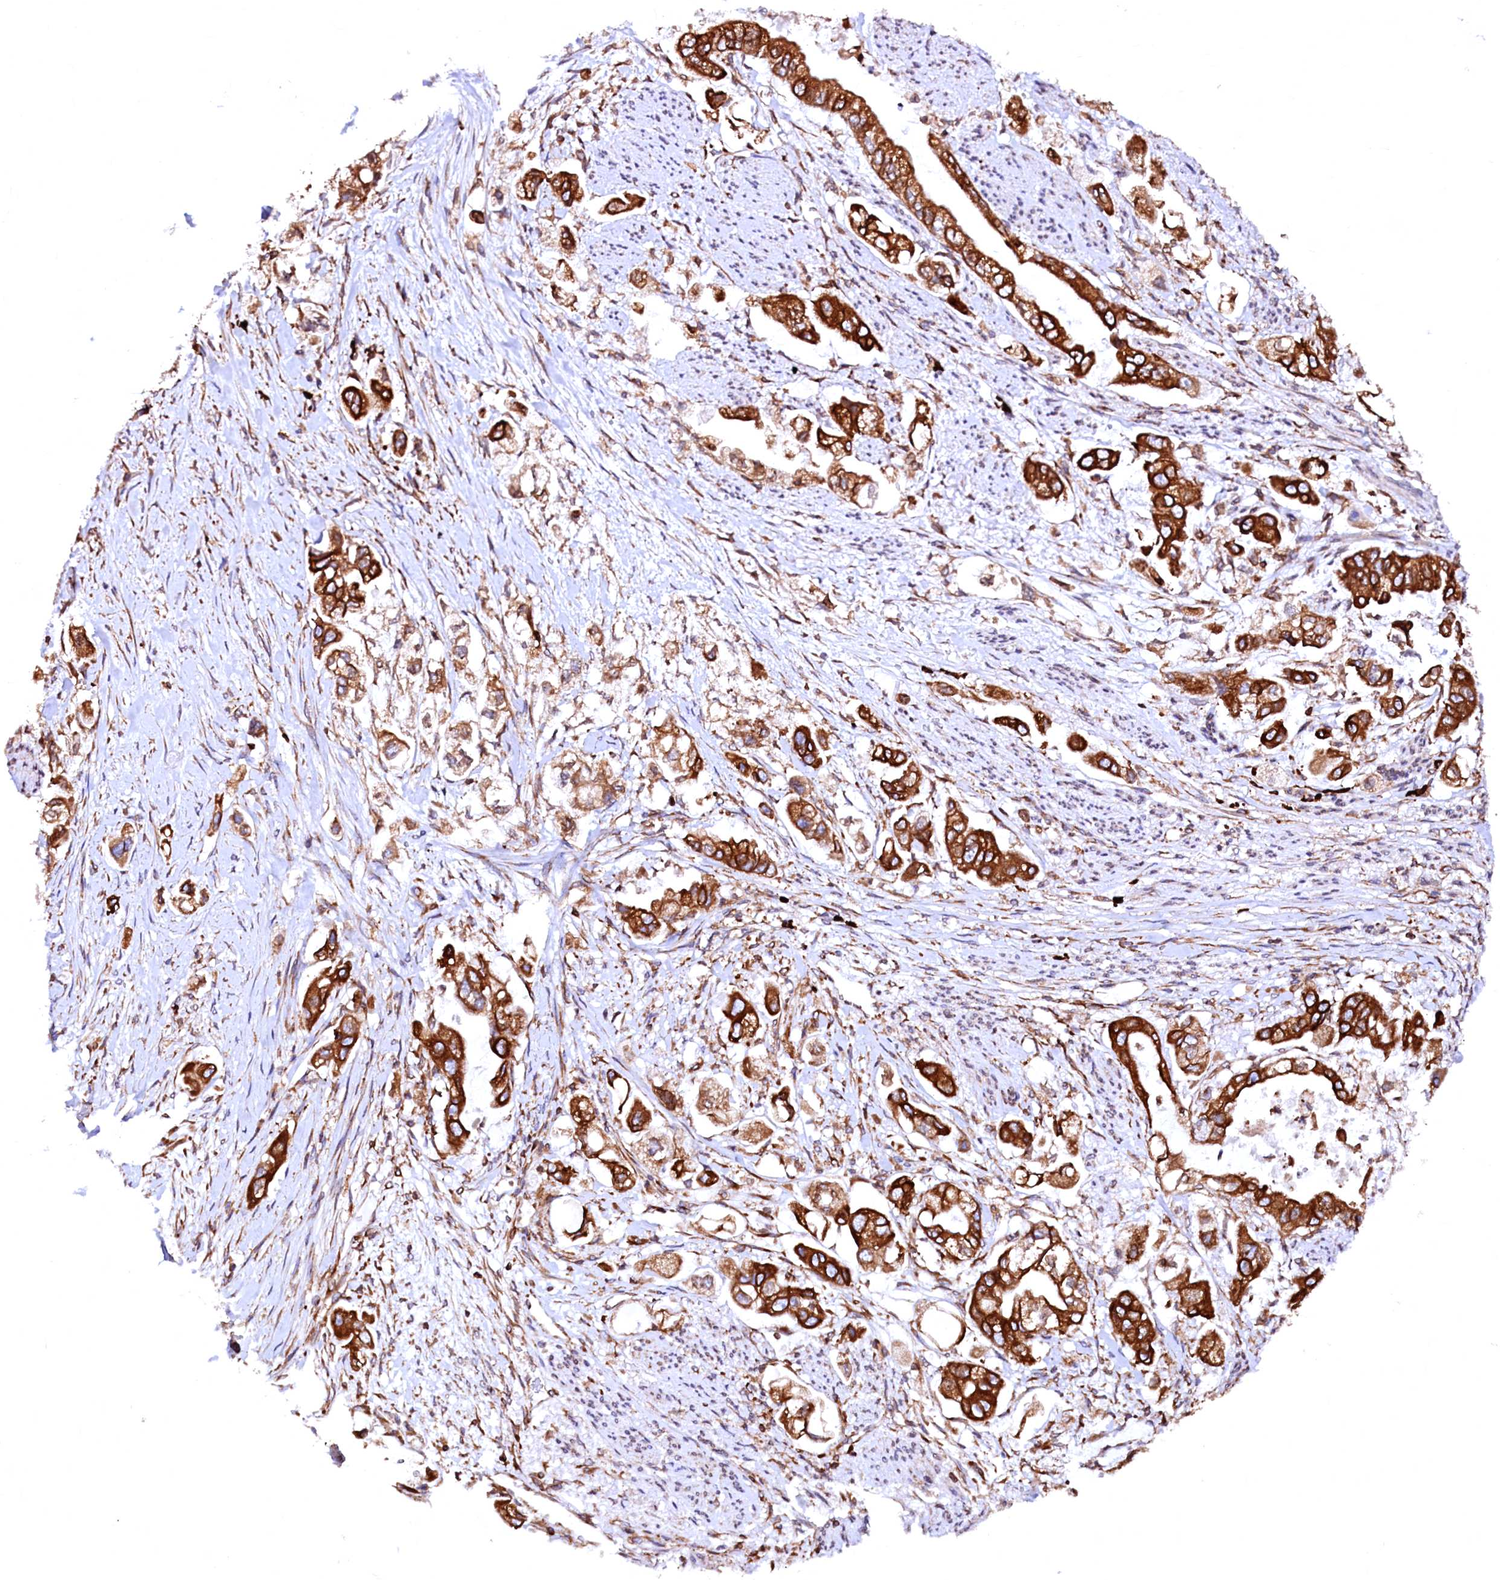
{"staining": {"intensity": "strong", "quantity": ">75%", "location": "cytoplasmic/membranous"}, "tissue": "stomach cancer", "cell_type": "Tumor cells", "image_type": "cancer", "snomed": [{"axis": "morphology", "description": "Adenocarcinoma, NOS"}, {"axis": "topography", "description": "Stomach"}], "caption": "Protein positivity by immunohistochemistry (IHC) shows strong cytoplasmic/membranous staining in approximately >75% of tumor cells in stomach cancer (adenocarcinoma). The staining was performed using DAB (3,3'-diaminobenzidine), with brown indicating positive protein expression. Nuclei are stained blue with hematoxylin.", "gene": "DERL1", "patient": {"sex": "male", "age": 62}}